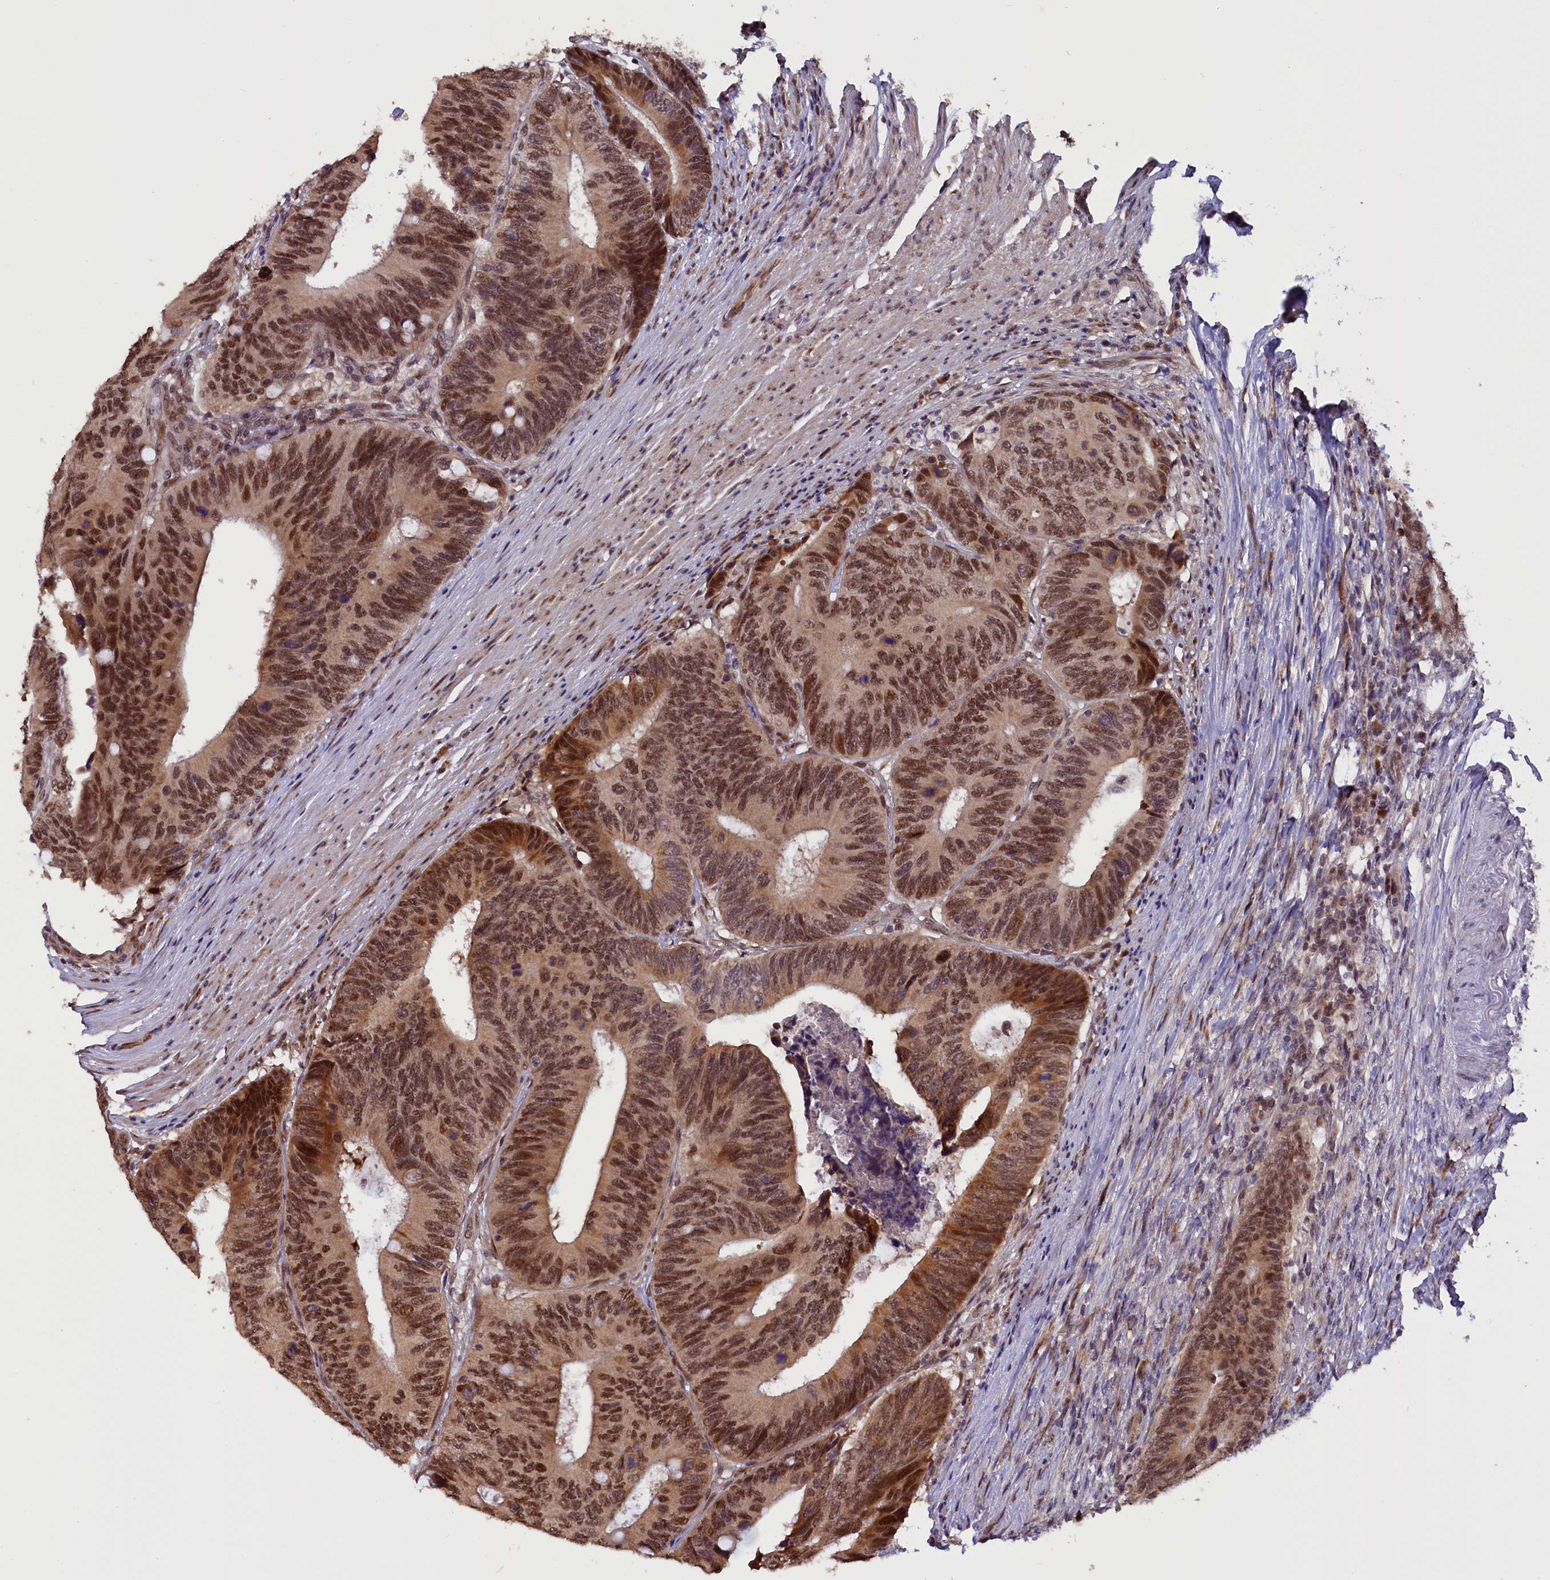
{"staining": {"intensity": "moderate", "quantity": ">75%", "location": "cytoplasmic/membranous,nuclear"}, "tissue": "colorectal cancer", "cell_type": "Tumor cells", "image_type": "cancer", "snomed": [{"axis": "morphology", "description": "Adenocarcinoma, NOS"}, {"axis": "topography", "description": "Colon"}], "caption": "Human colorectal cancer (adenocarcinoma) stained with a protein marker displays moderate staining in tumor cells.", "gene": "RPUSD2", "patient": {"sex": "male", "age": 87}}